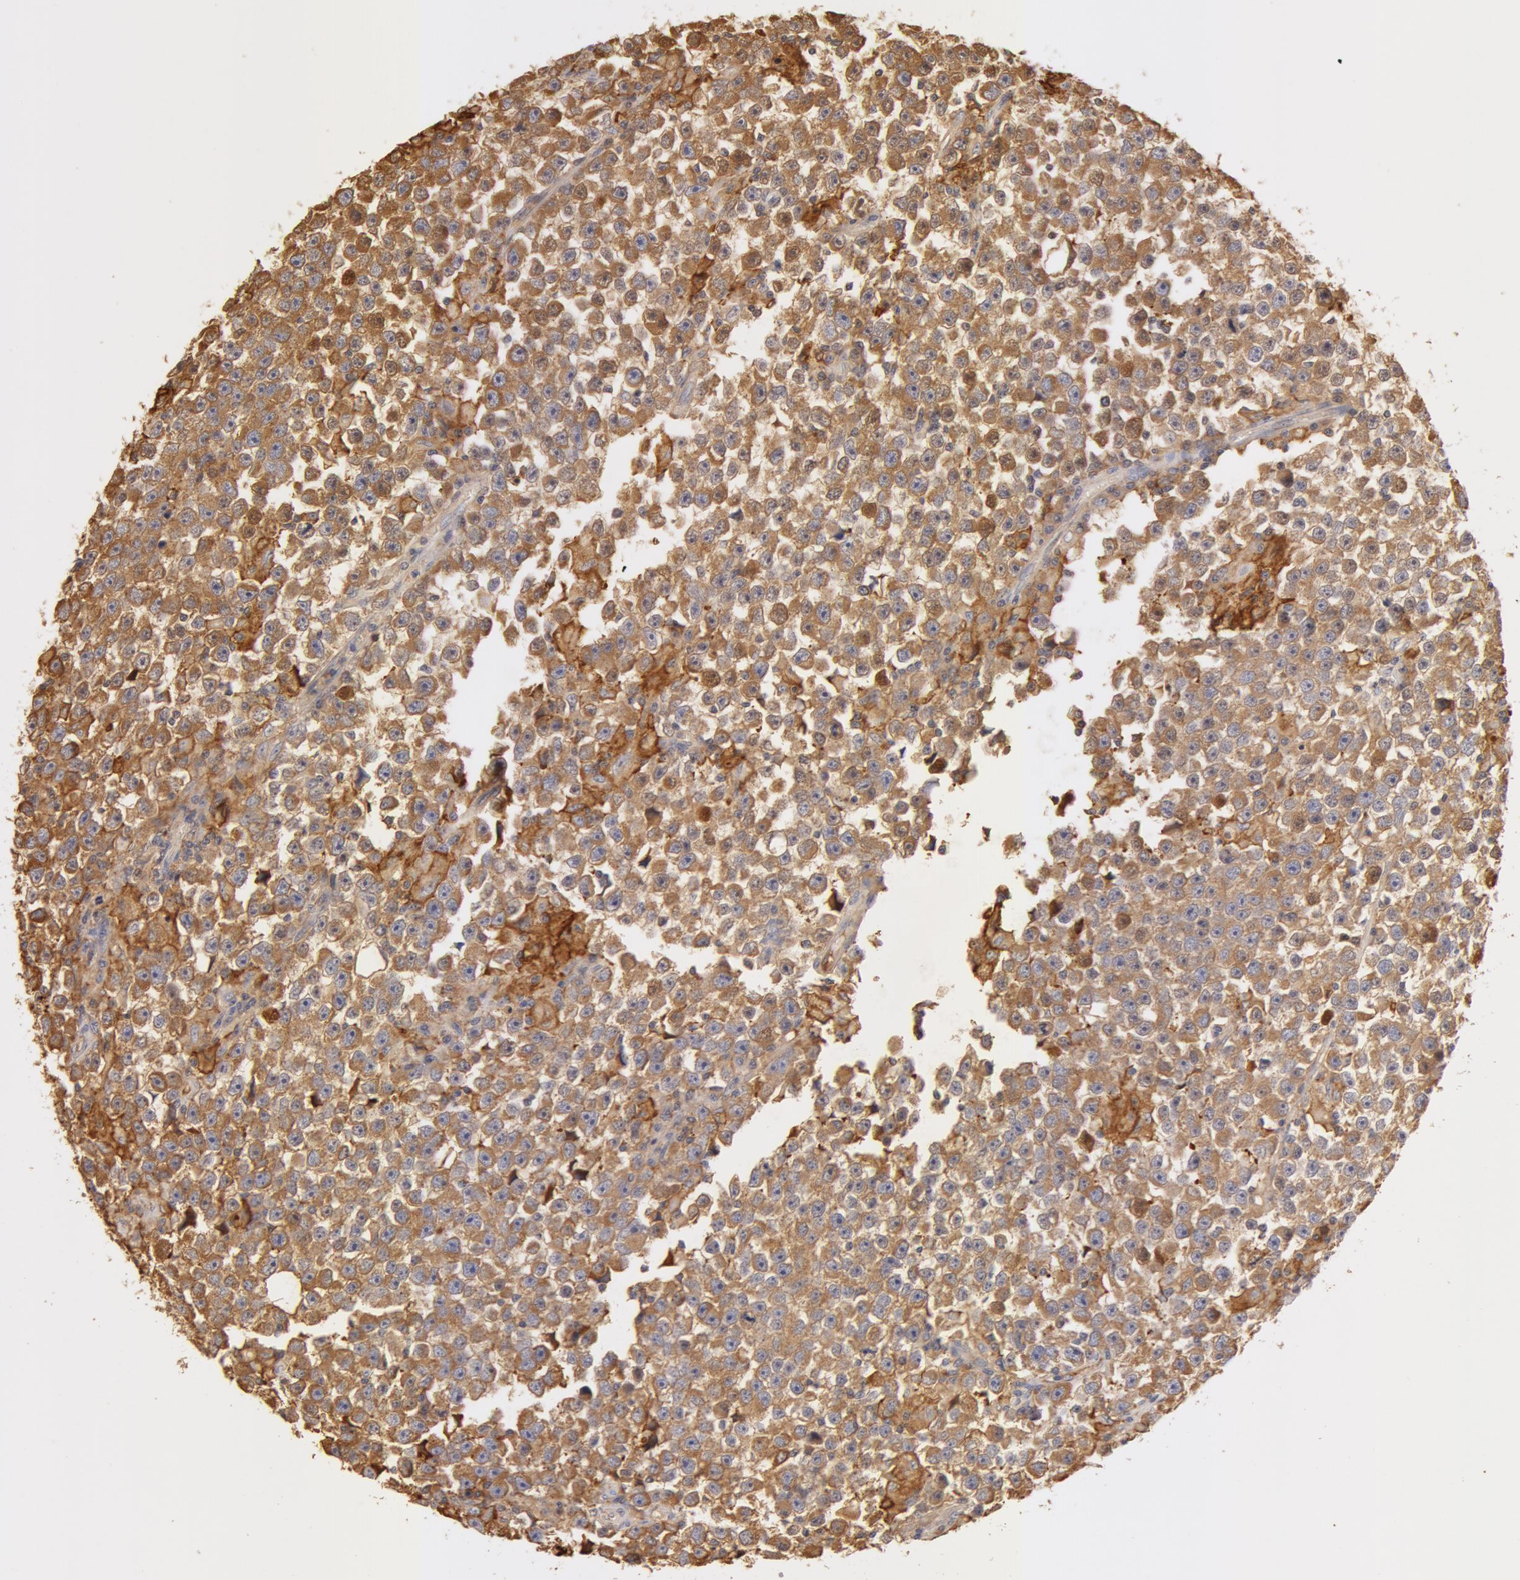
{"staining": {"intensity": "moderate", "quantity": ">75%", "location": "cytoplasmic/membranous"}, "tissue": "testis cancer", "cell_type": "Tumor cells", "image_type": "cancer", "snomed": [{"axis": "morphology", "description": "Seminoma, NOS"}, {"axis": "topography", "description": "Testis"}], "caption": "Immunohistochemistry of testis cancer (seminoma) demonstrates medium levels of moderate cytoplasmic/membranous expression in approximately >75% of tumor cells.", "gene": "TF", "patient": {"sex": "male", "age": 33}}